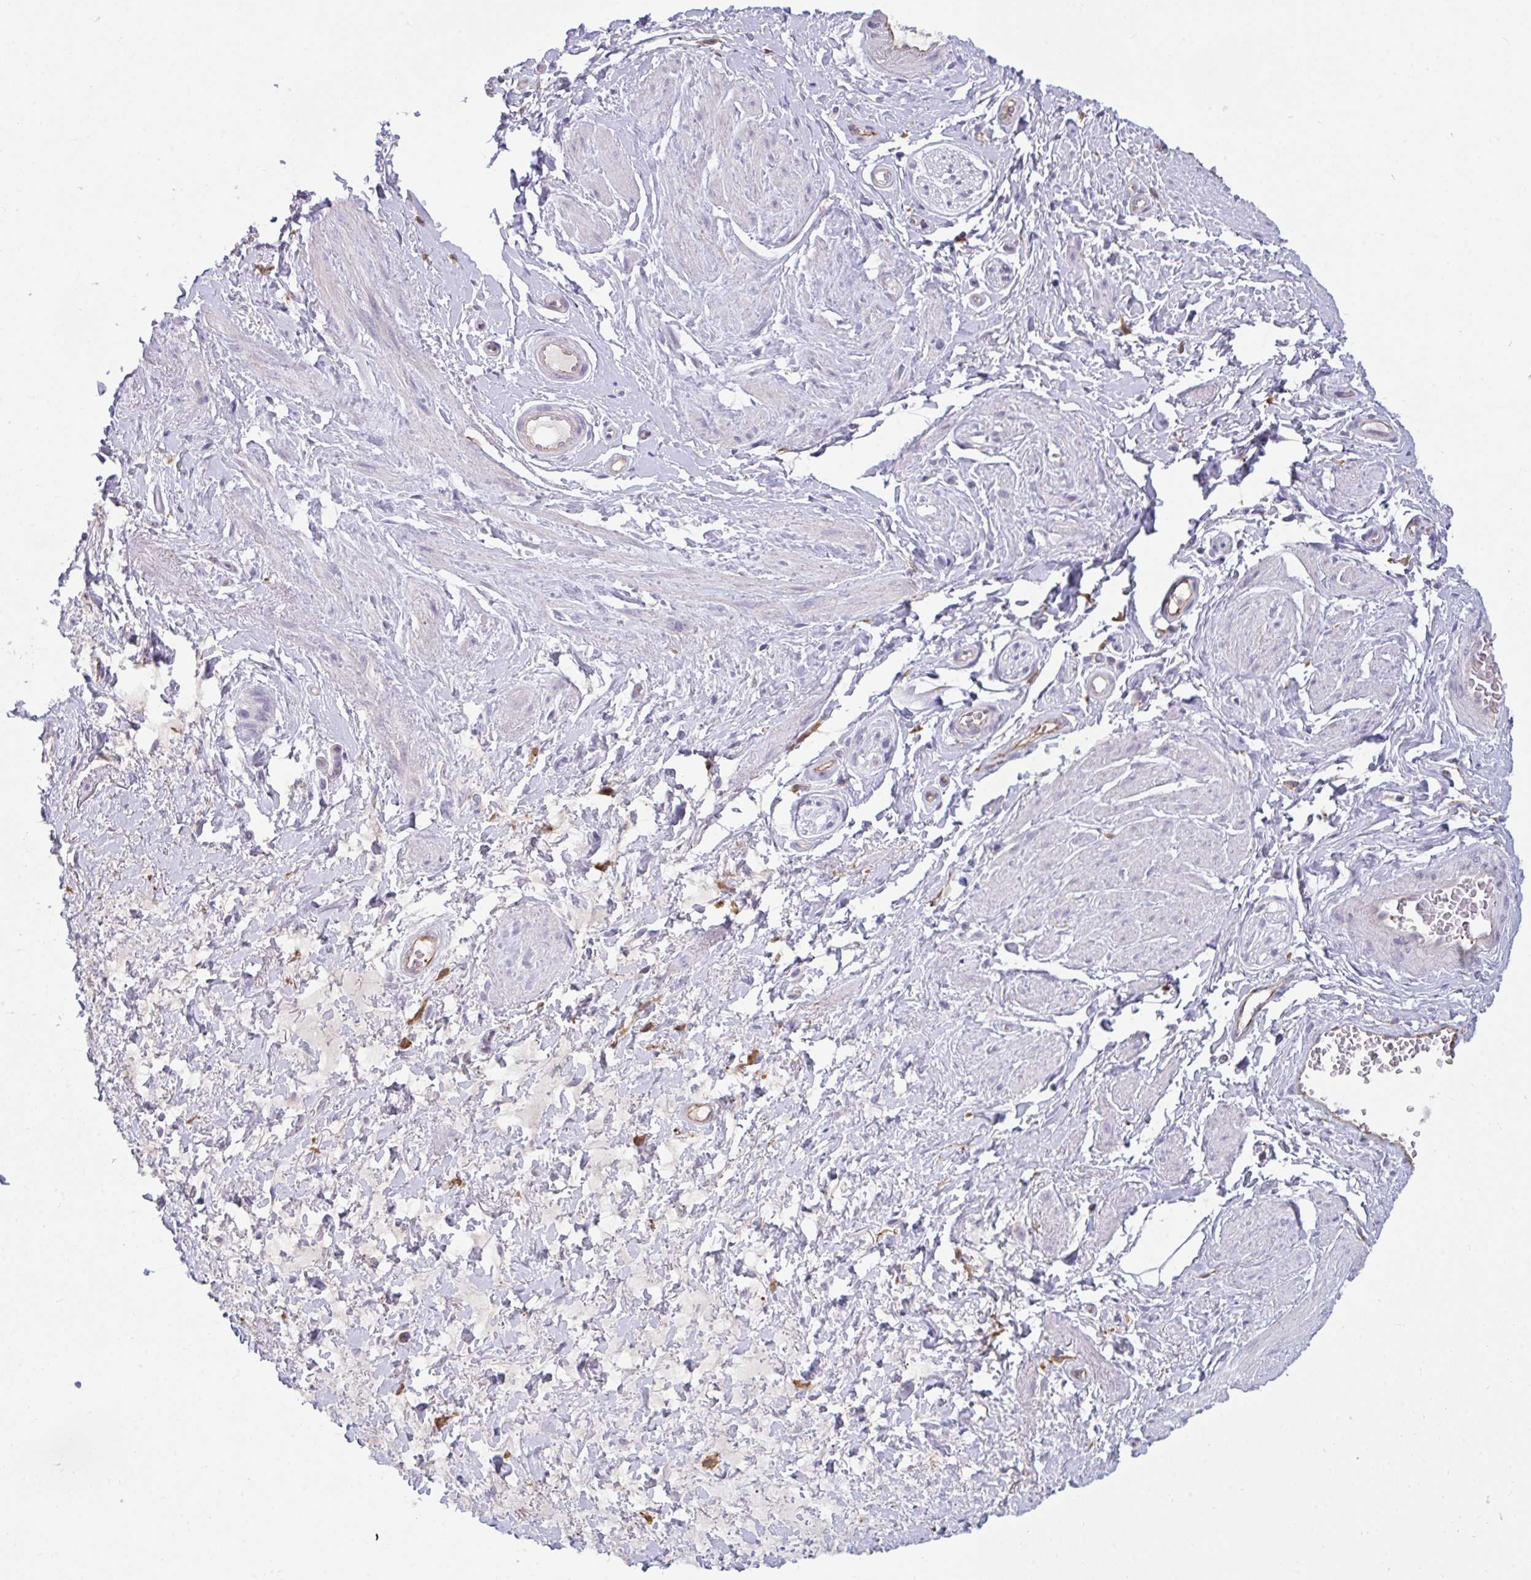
{"staining": {"intensity": "negative", "quantity": "none", "location": "none"}, "tissue": "adipose tissue", "cell_type": "Adipocytes", "image_type": "normal", "snomed": [{"axis": "morphology", "description": "Normal tissue, NOS"}, {"axis": "topography", "description": "Vagina"}, {"axis": "topography", "description": "Peripheral nerve tissue"}], "caption": "Human adipose tissue stained for a protein using IHC demonstrates no expression in adipocytes.", "gene": "SEMA6B", "patient": {"sex": "female", "age": 71}}